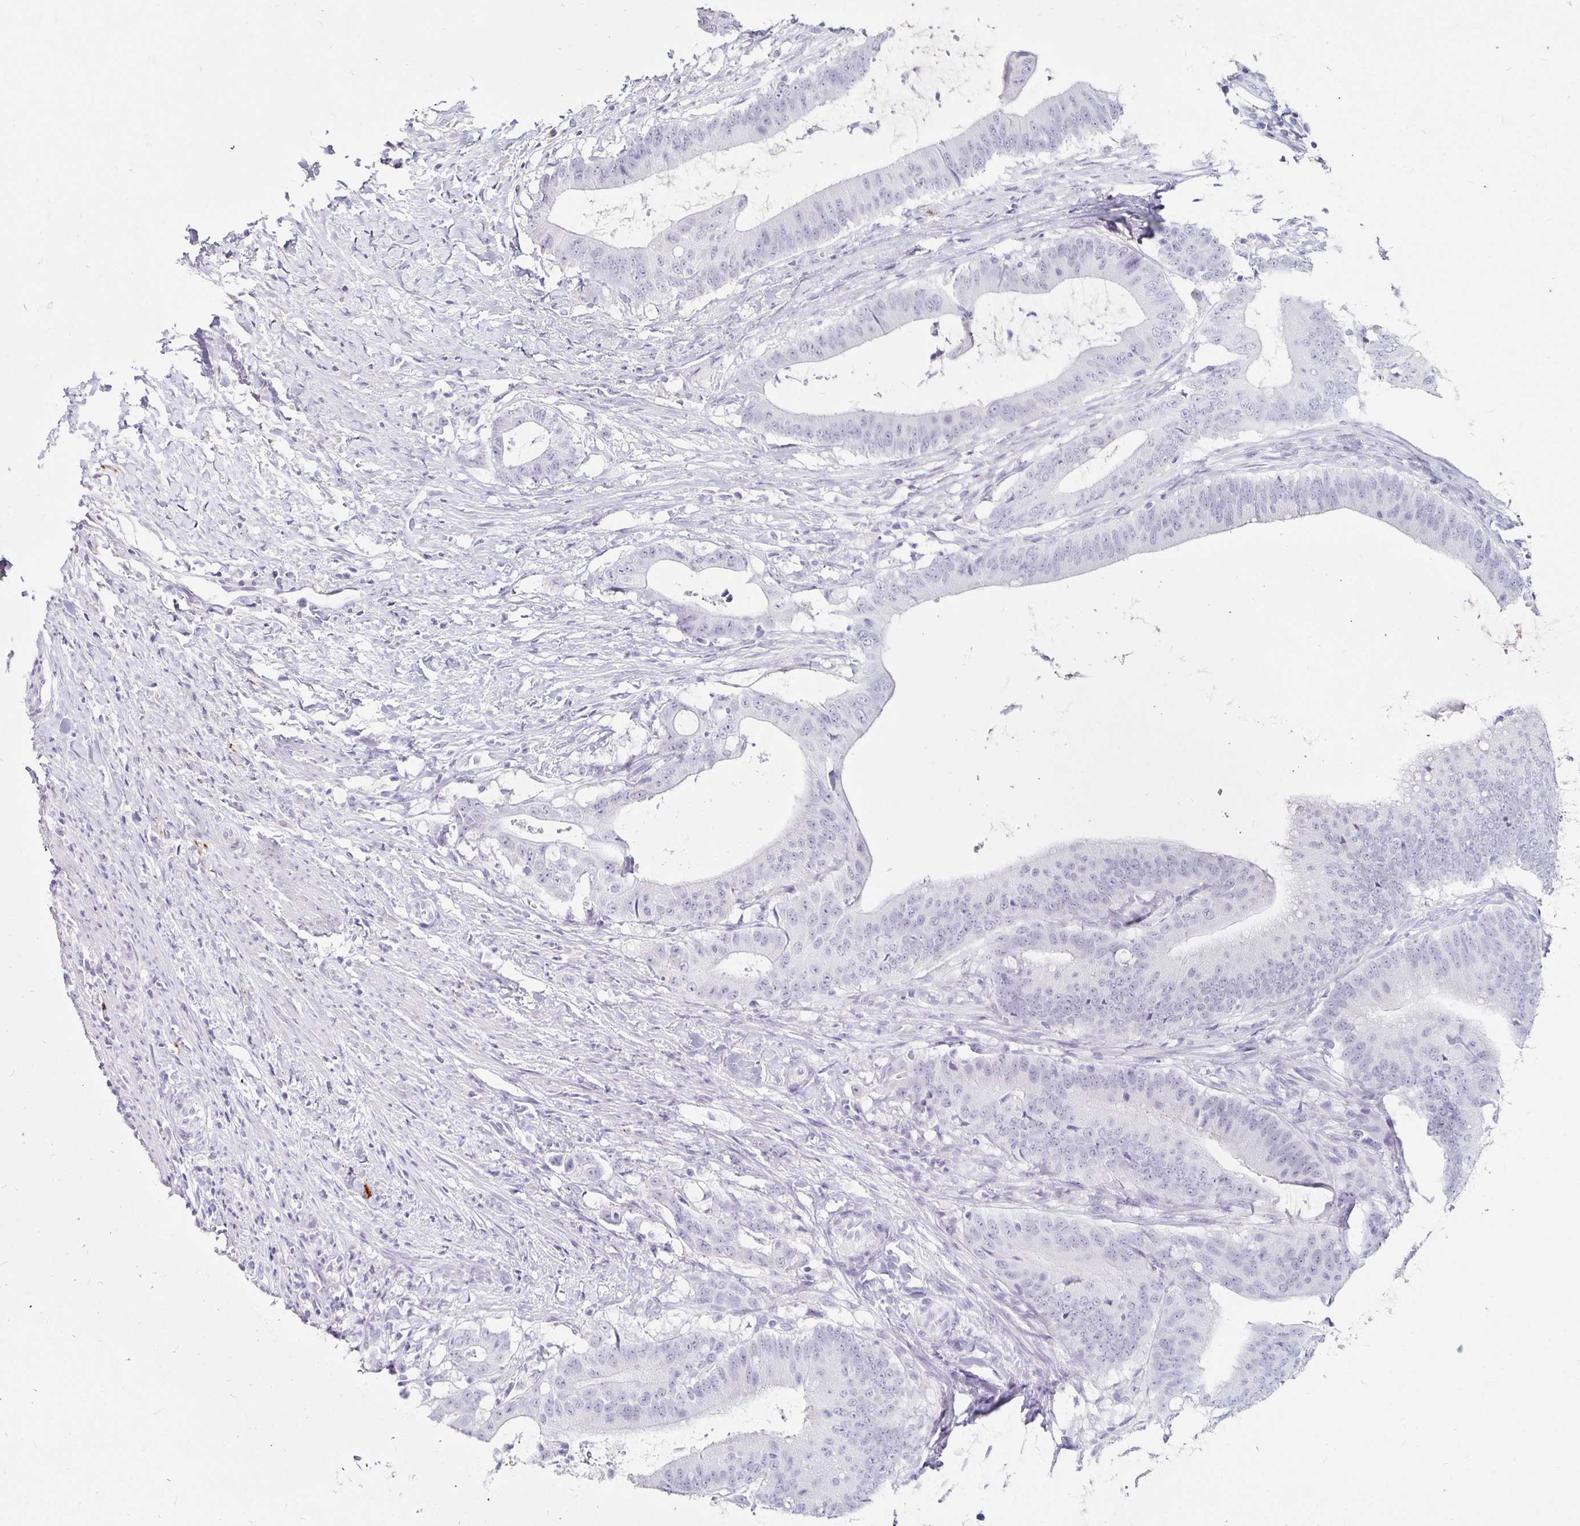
{"staining": {"intensity": "negative", "quantity": "none", "location": "none"}, "tissue": "colorectal cancer", "cell_type": "Tumor cells", "image_type": "cancer", "snomed": [{"axis": "morphology", "description": "Adenocarcinoma, NOS"}, {"axis": "topography", "description": "Colon"}], "caption": "Immunohistochemistry (IHC) micrograph of neoplastic tissue: colorectal adenocarcinoma stained with DAB (3,3'-diaminobenzidine) reveals no significant protein staining in tumor cells.", "gene": "KCNQ2", "patient": {"sex": "female", "age": 43}}